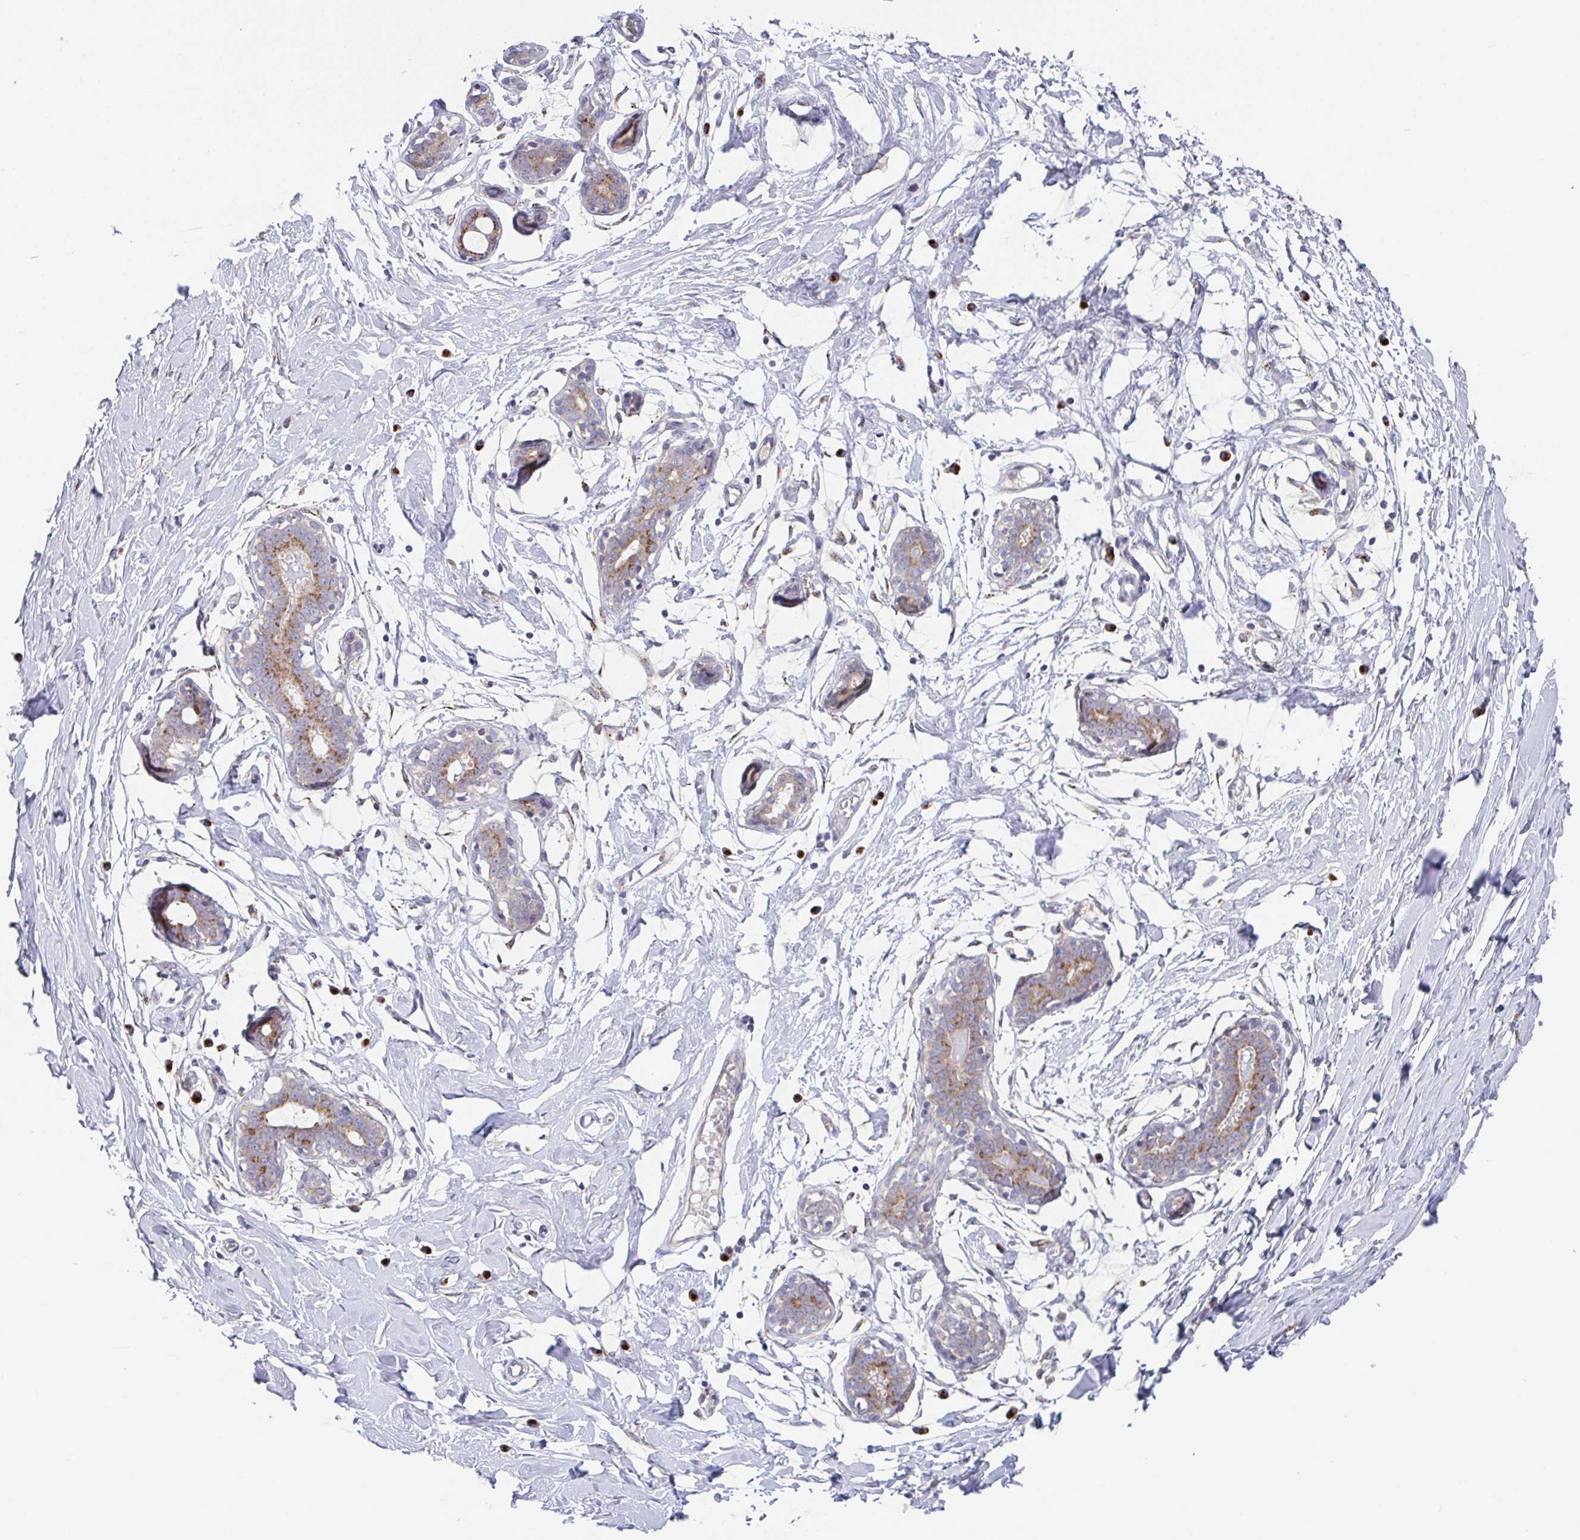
{"staining": {"intensity": "negative", "quantity": "none", "location": "none"}, "tissue": "breast", "cell_type": "Adipocytes", "image_type": "normal", "snomed": [{"axis": "morphology", "description": "Normal tissue, NOS"}, {"axis": "topography", "description": "Breast"}], "caption": "The image shows no staining of adipocytes in normal breast. (DAB (3,3'-diaminobenzidine) immunohistochemistry visualized using brightfield microscopy, high magnification).", "gene": "PROSER3", "patient": {"sex": "female", "age": 27}}